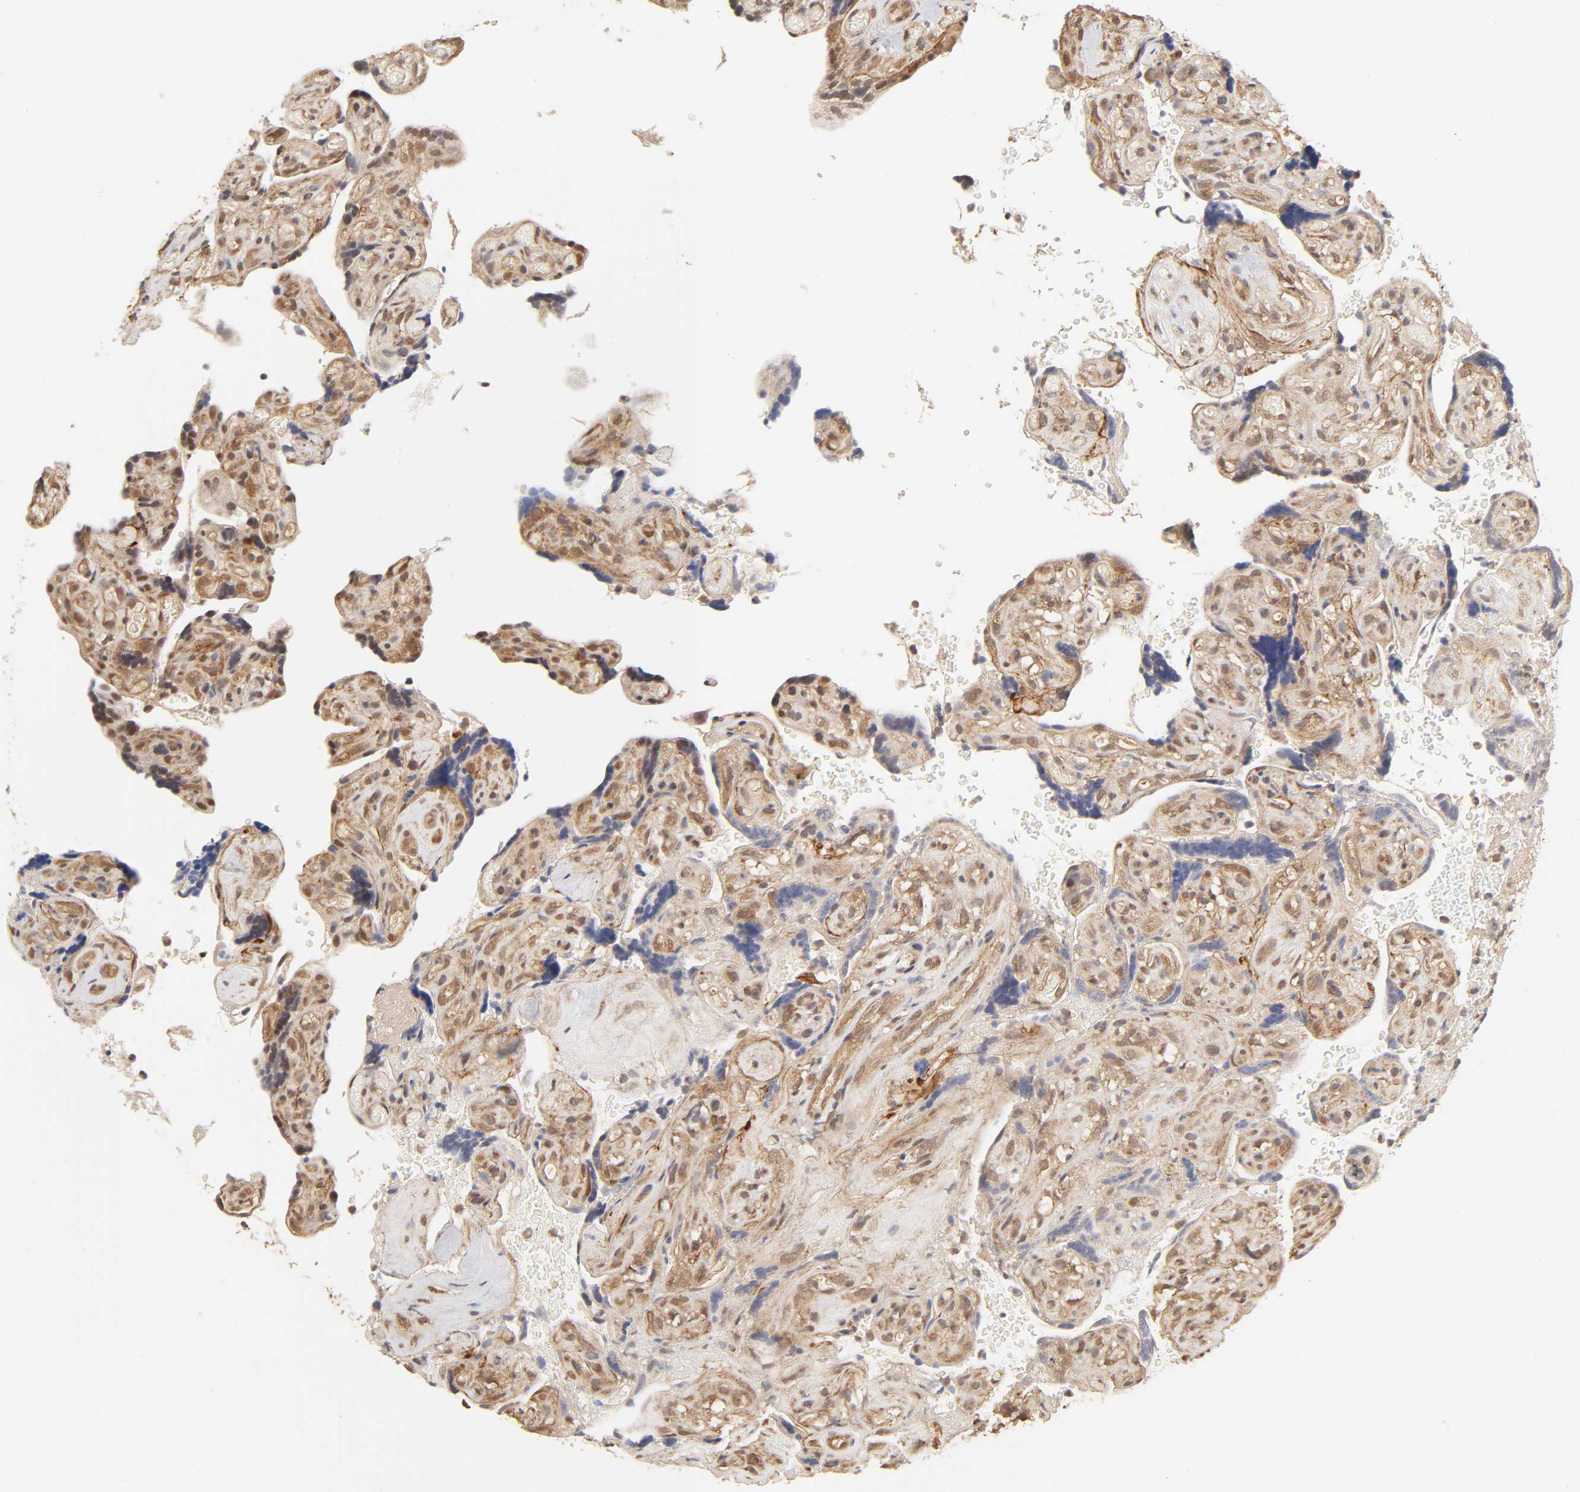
{"staining": {"intensity": "moderate", "quantity": ">75%", "location": "cytoplasmic/membranous,nuclear"}, "tissue": "placenta", "cell_type": "Decidual cells", "image_type": "normal", "snomed": [{"axis": "morphology", "description": "Normal tissue, NOS"}, {"axis": "topography", "description": "Placenta"}], "caption": "Unremarkable placenta demonstrates moderate cytoplasmic/membranous,nuclear expression in about >75% of decidual cells.", "gene": "MAPK1", "patient": {"sex": "female", "age": 30}}